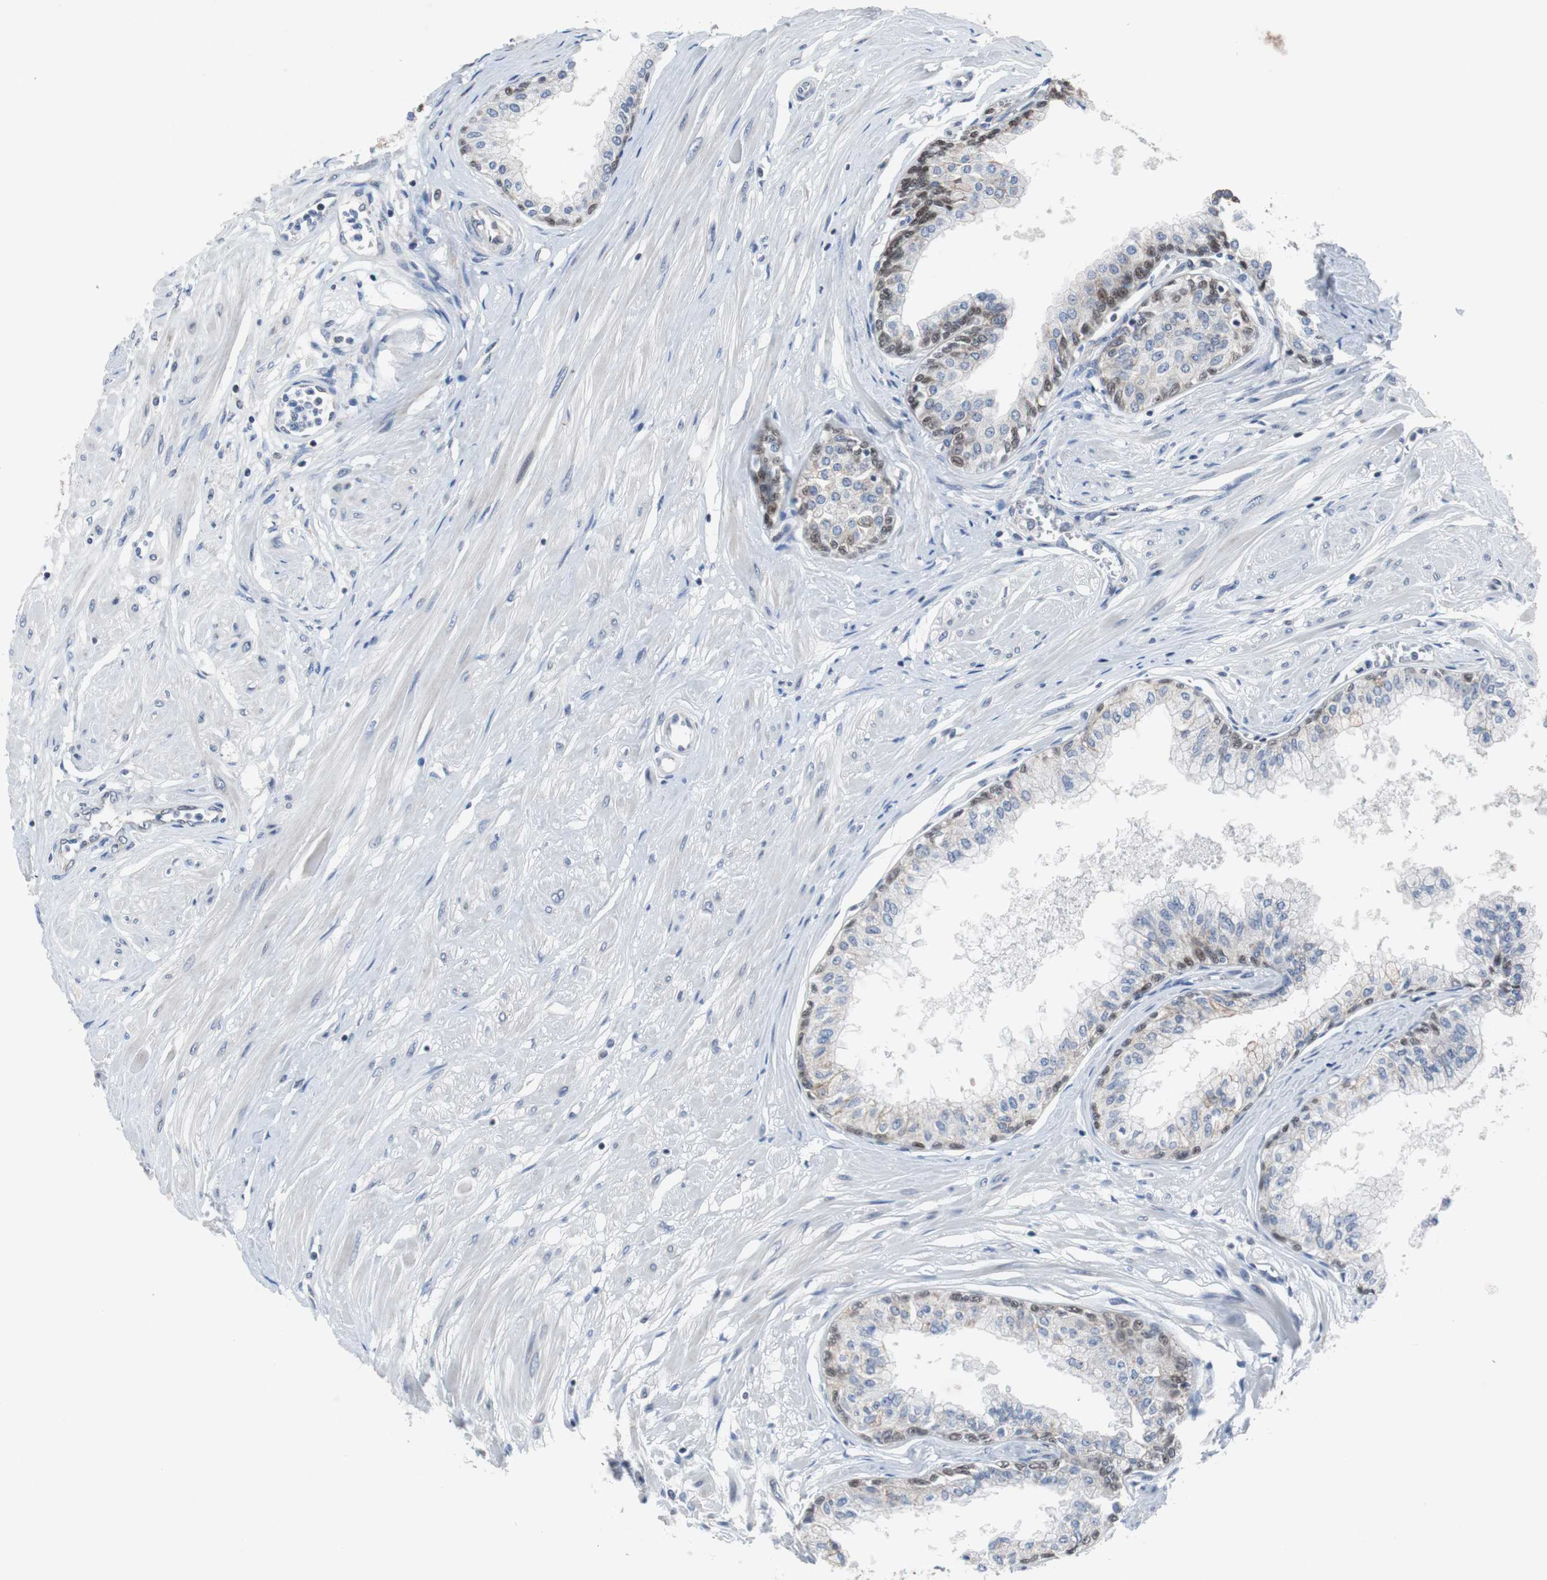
{"staining": {"intensity": "strong", "quantity": "<25%", "location": "nuclear"}, "tissue": "prostate", "cell_type": "Glandular cells", "image_type": "normal", "snomed": [{"axis": "morphology", "description": "Normal tissue, NOS"}, {"axis": "topography", "description": "Prostate"}, {"axis": "topography", "description": "Seminal veicle"}], "caption": "Prostate stained with DAB immunohistochemistry (IHC) exhibits medium levels of strong nuclear positivity in approximately <25% of glandular cells. (brown staining indicates protein expression, while blue staining denotes nuclei).", "gene": "TP63", "patient": {"sex": "male", "age": 60}}